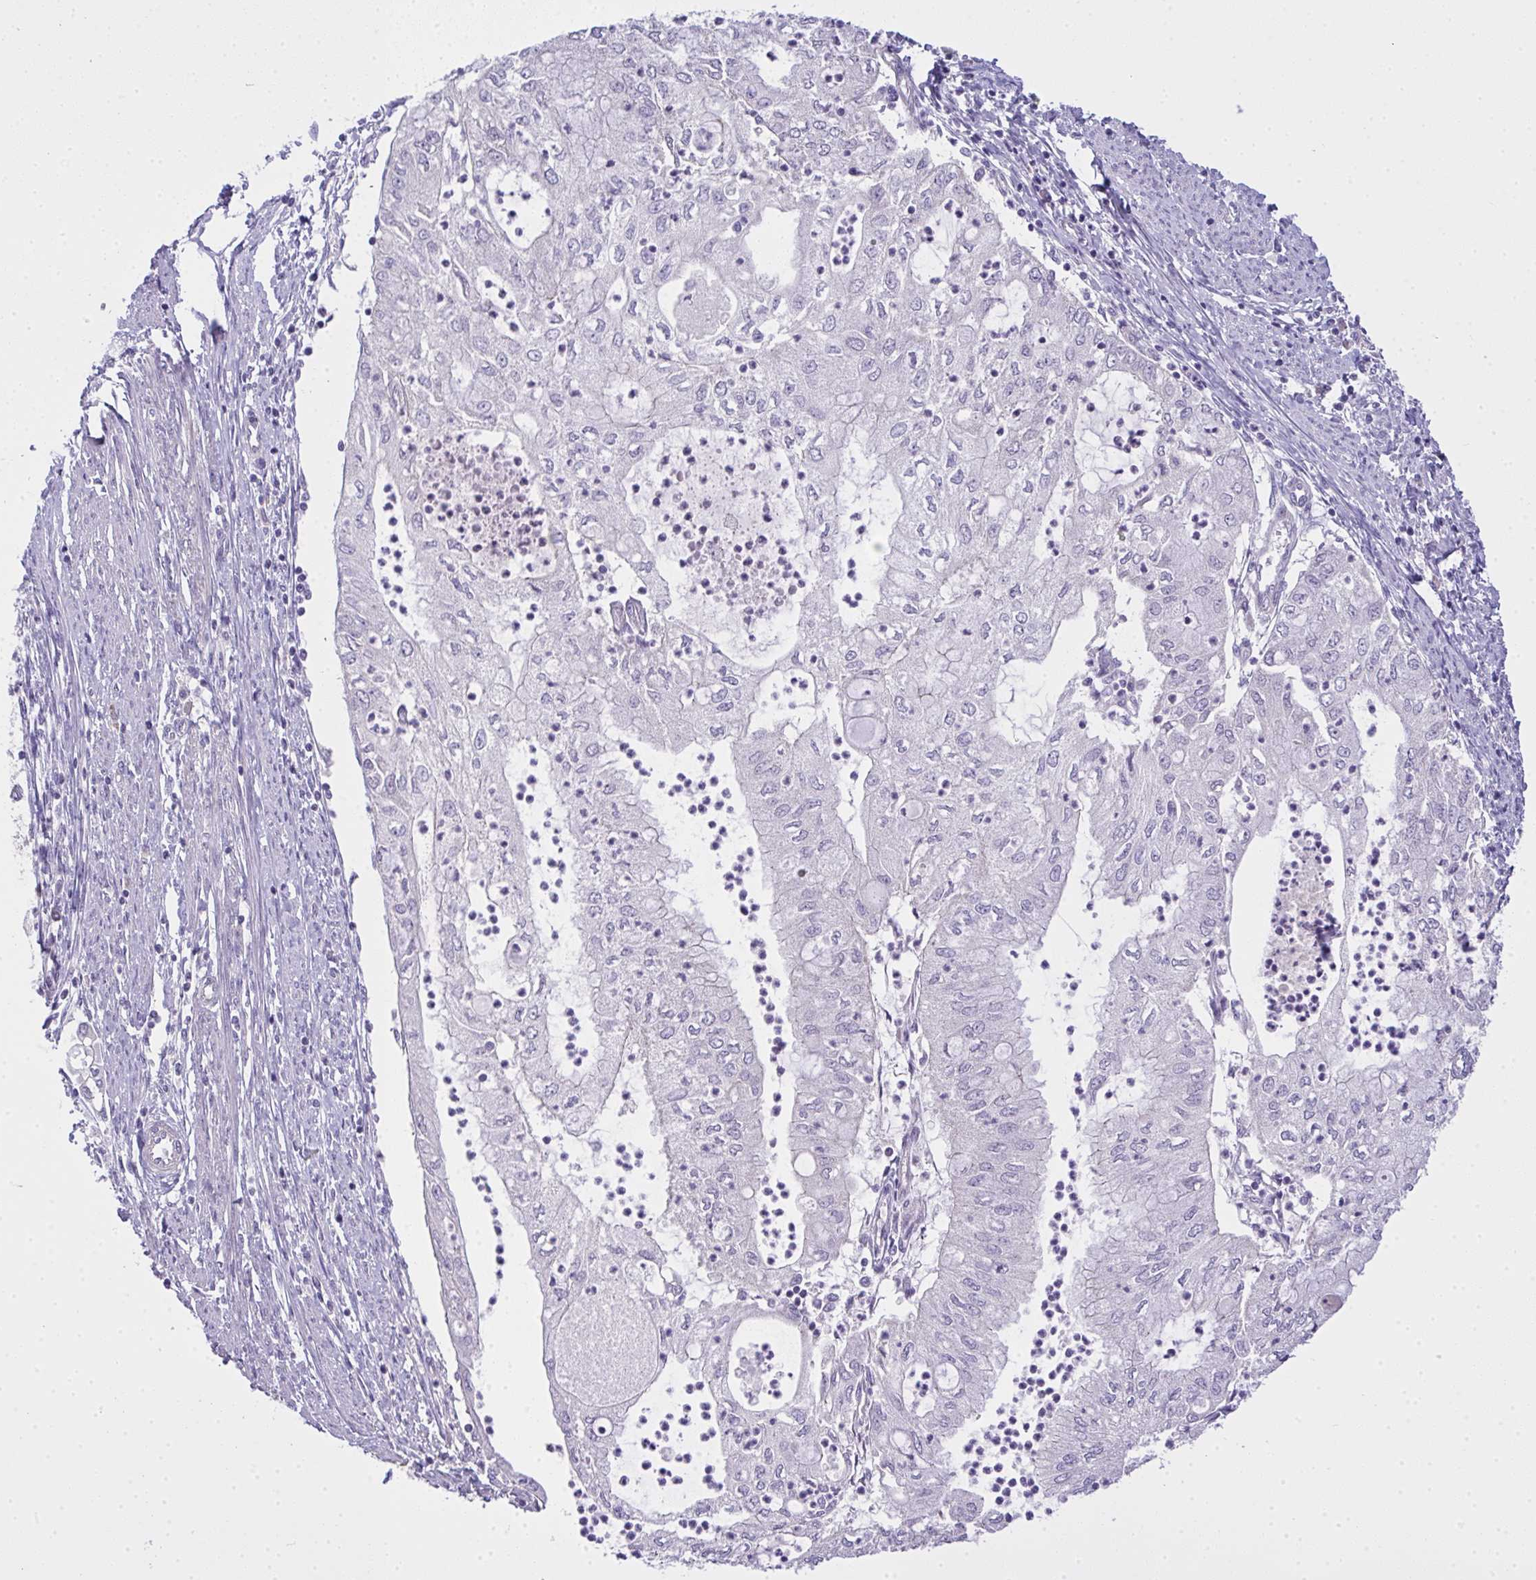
{"staining": {"intensity": "negative", "quantity": "none", "location": "none"}, "tissue": "endometrial cancer", "cell_type": "Tumor cells", "image_type": "cancer", "snomed": [{"axis": "morphology", "description": "Adenocarcinoma, NOS"}, {"axis": "topography", "description": "Endometrium"}], "caption": "Immunohistochemistry photomicrograph of neoplastic tissue: human endometrial adenocarcinoma stained with DAB shows no significant protein staining in tumor cells.", "gene": "NT5C1A", "patient": {"sex": "female", "age": 75}}